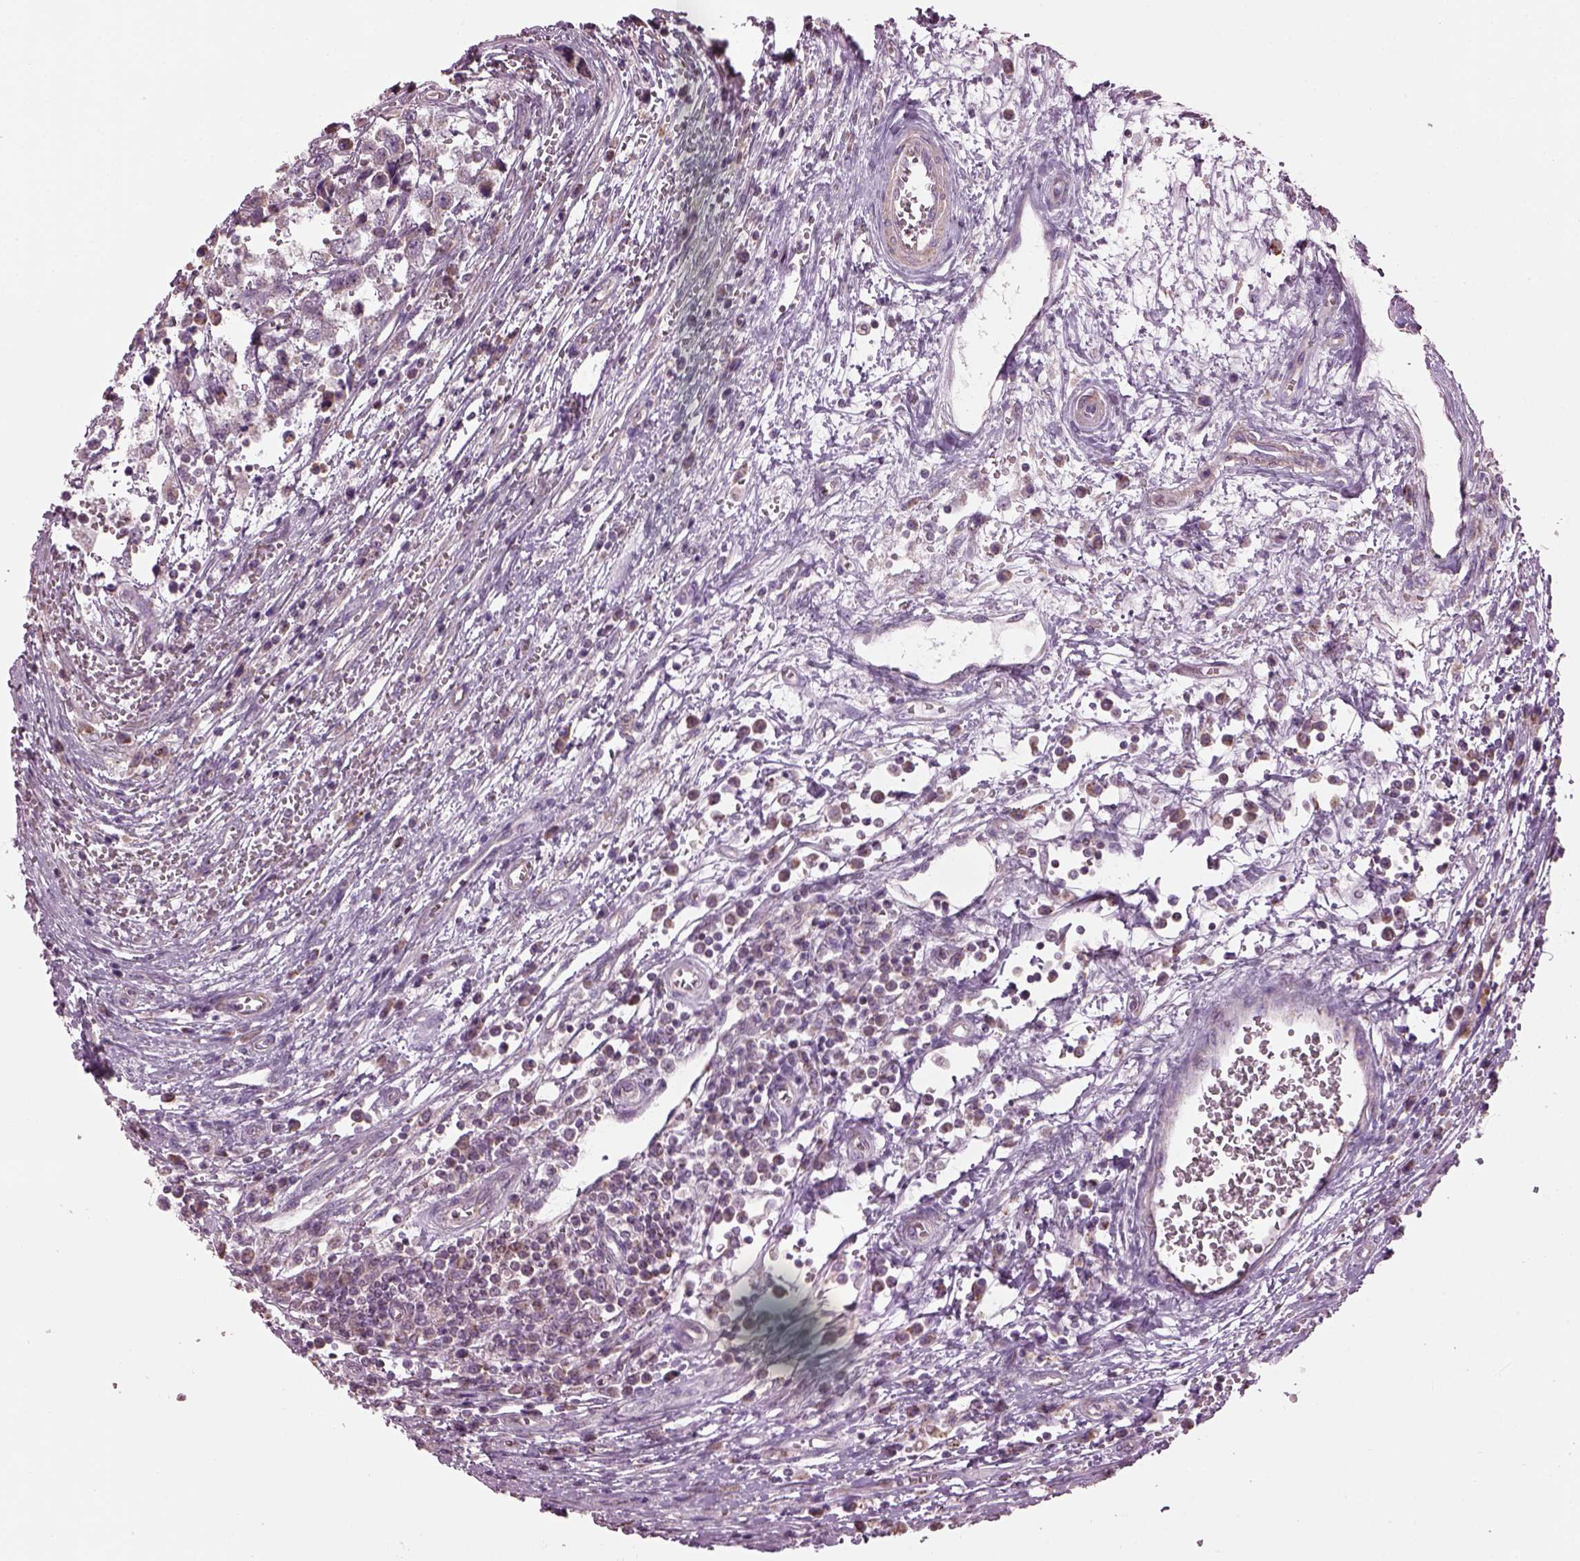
{"staining": {"intensity": "negative", "quantity": "none", "location": "none"}, "tissue": "testis cancer", "cell_type": "Tumor cells", "image_type": "cancer", "snomed": [{"axis": "morphology", "description": "Normal tissue, NOS"}, {"axis": "morphology", "description": "Seminoma, NOS"}, {"axis": "topography", "description": "Testis"}, {"axis": "topography", "description": "Epididymis"}], "caption": "Image shows no protein positivity in tumor cells of seminoma (testis) tissue. (Brightfield microscopy of DAB (3,3'-diaminobenzidine) IHC at high magnification).", "gene": "SPATA7", "patient": {"sex": "male", "age": 34}}